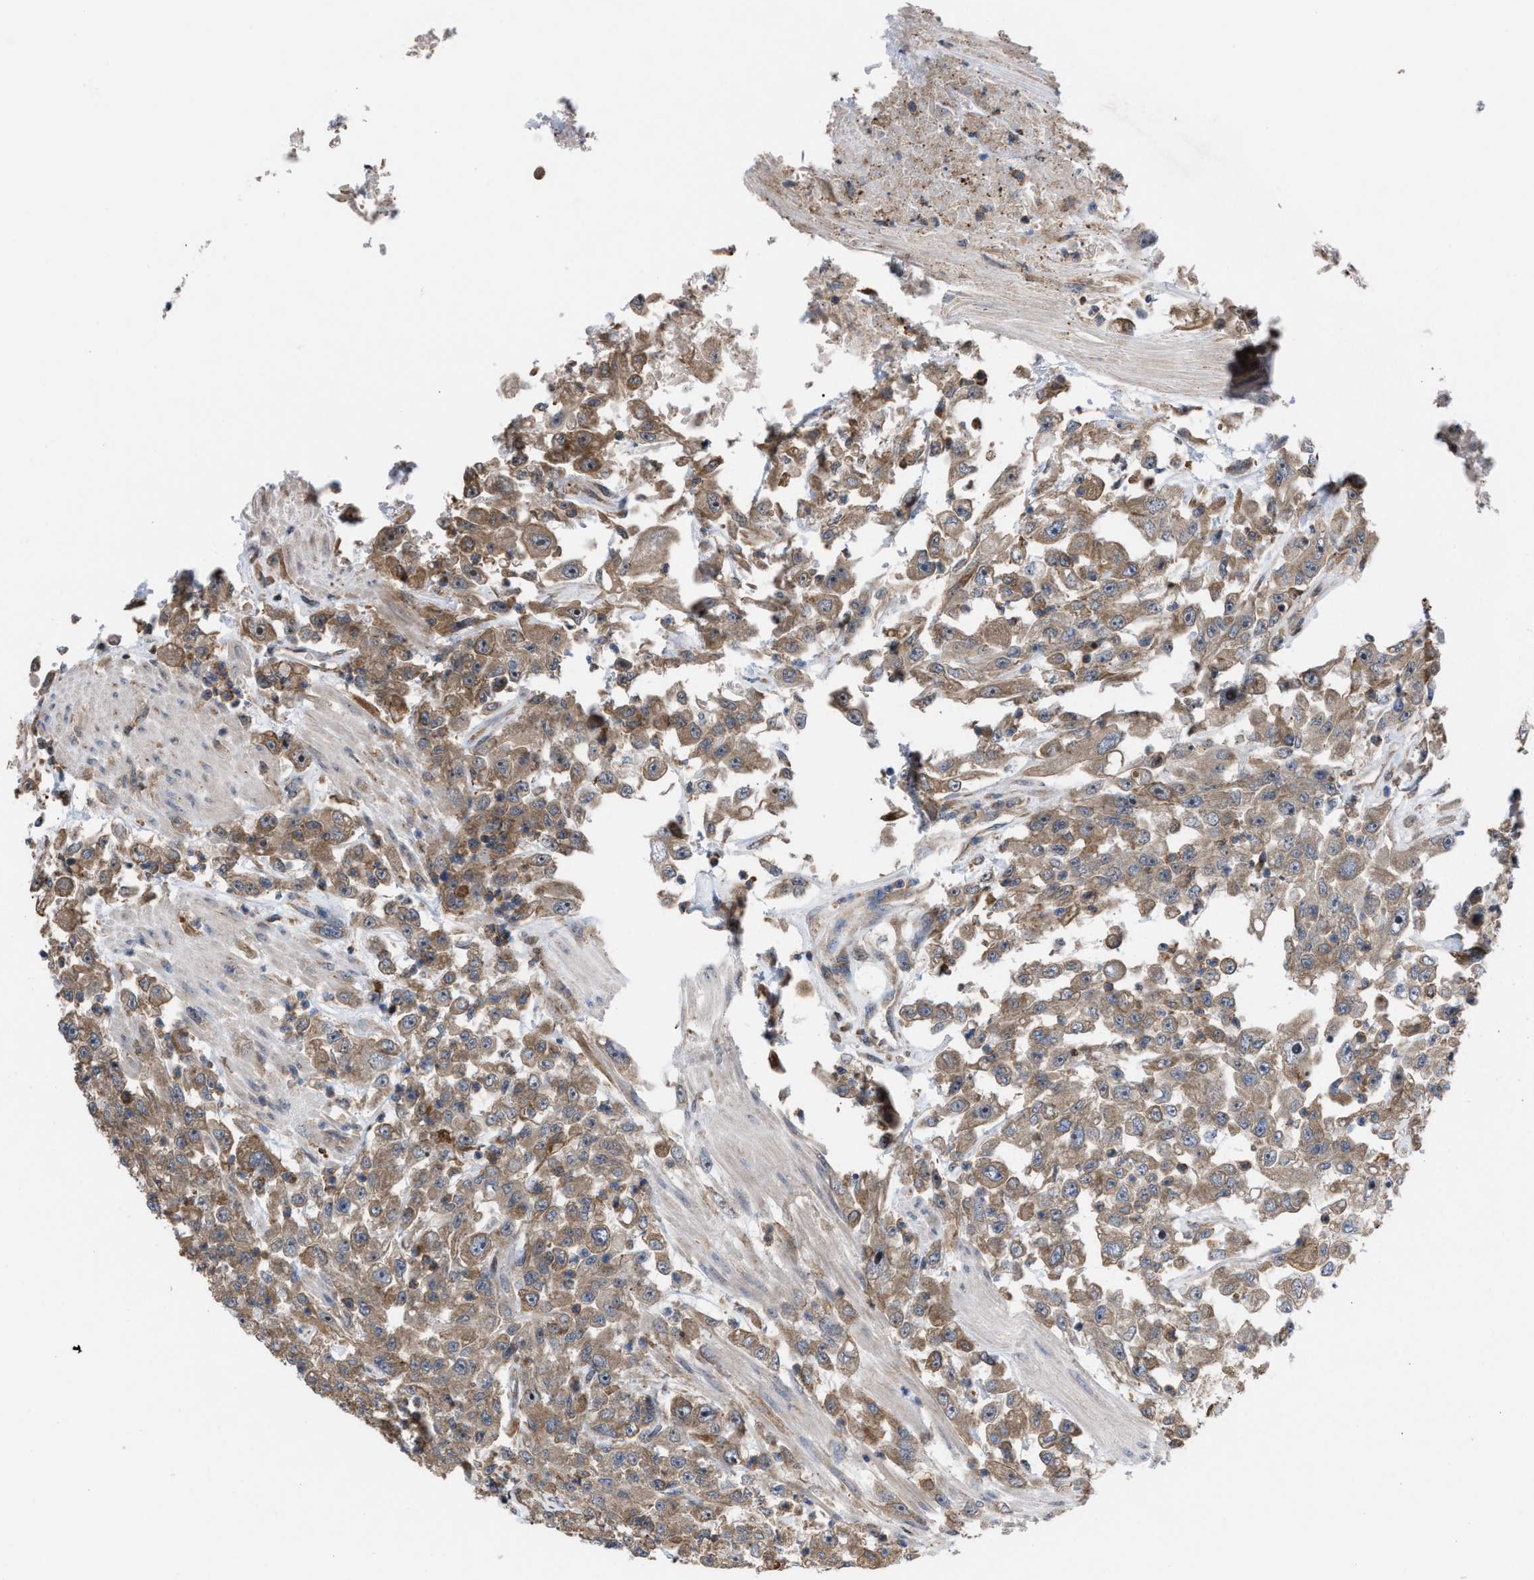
{"staining": {"intensity": "moderate", "quantity": ">75%", "location": "cytoplasmic/membranous"}, "tissue": "urothelial cancer", "cell_type": "Tumor cells", "image_type": "cancer", "snomed": [{"axis": "morphology", "description": "Urothelial carcinoma, High grade"}, {"axis": "topography", "description": "Urinary bladder"}], "caption": "Human urothelial cancer stained for a protein (brown) exhibits moderate cytoplasmic/membranous positive staining in about >75% of tumor cells.", "gene": "TP53BP2", "patient": {"sex": "male", "age": 46}}